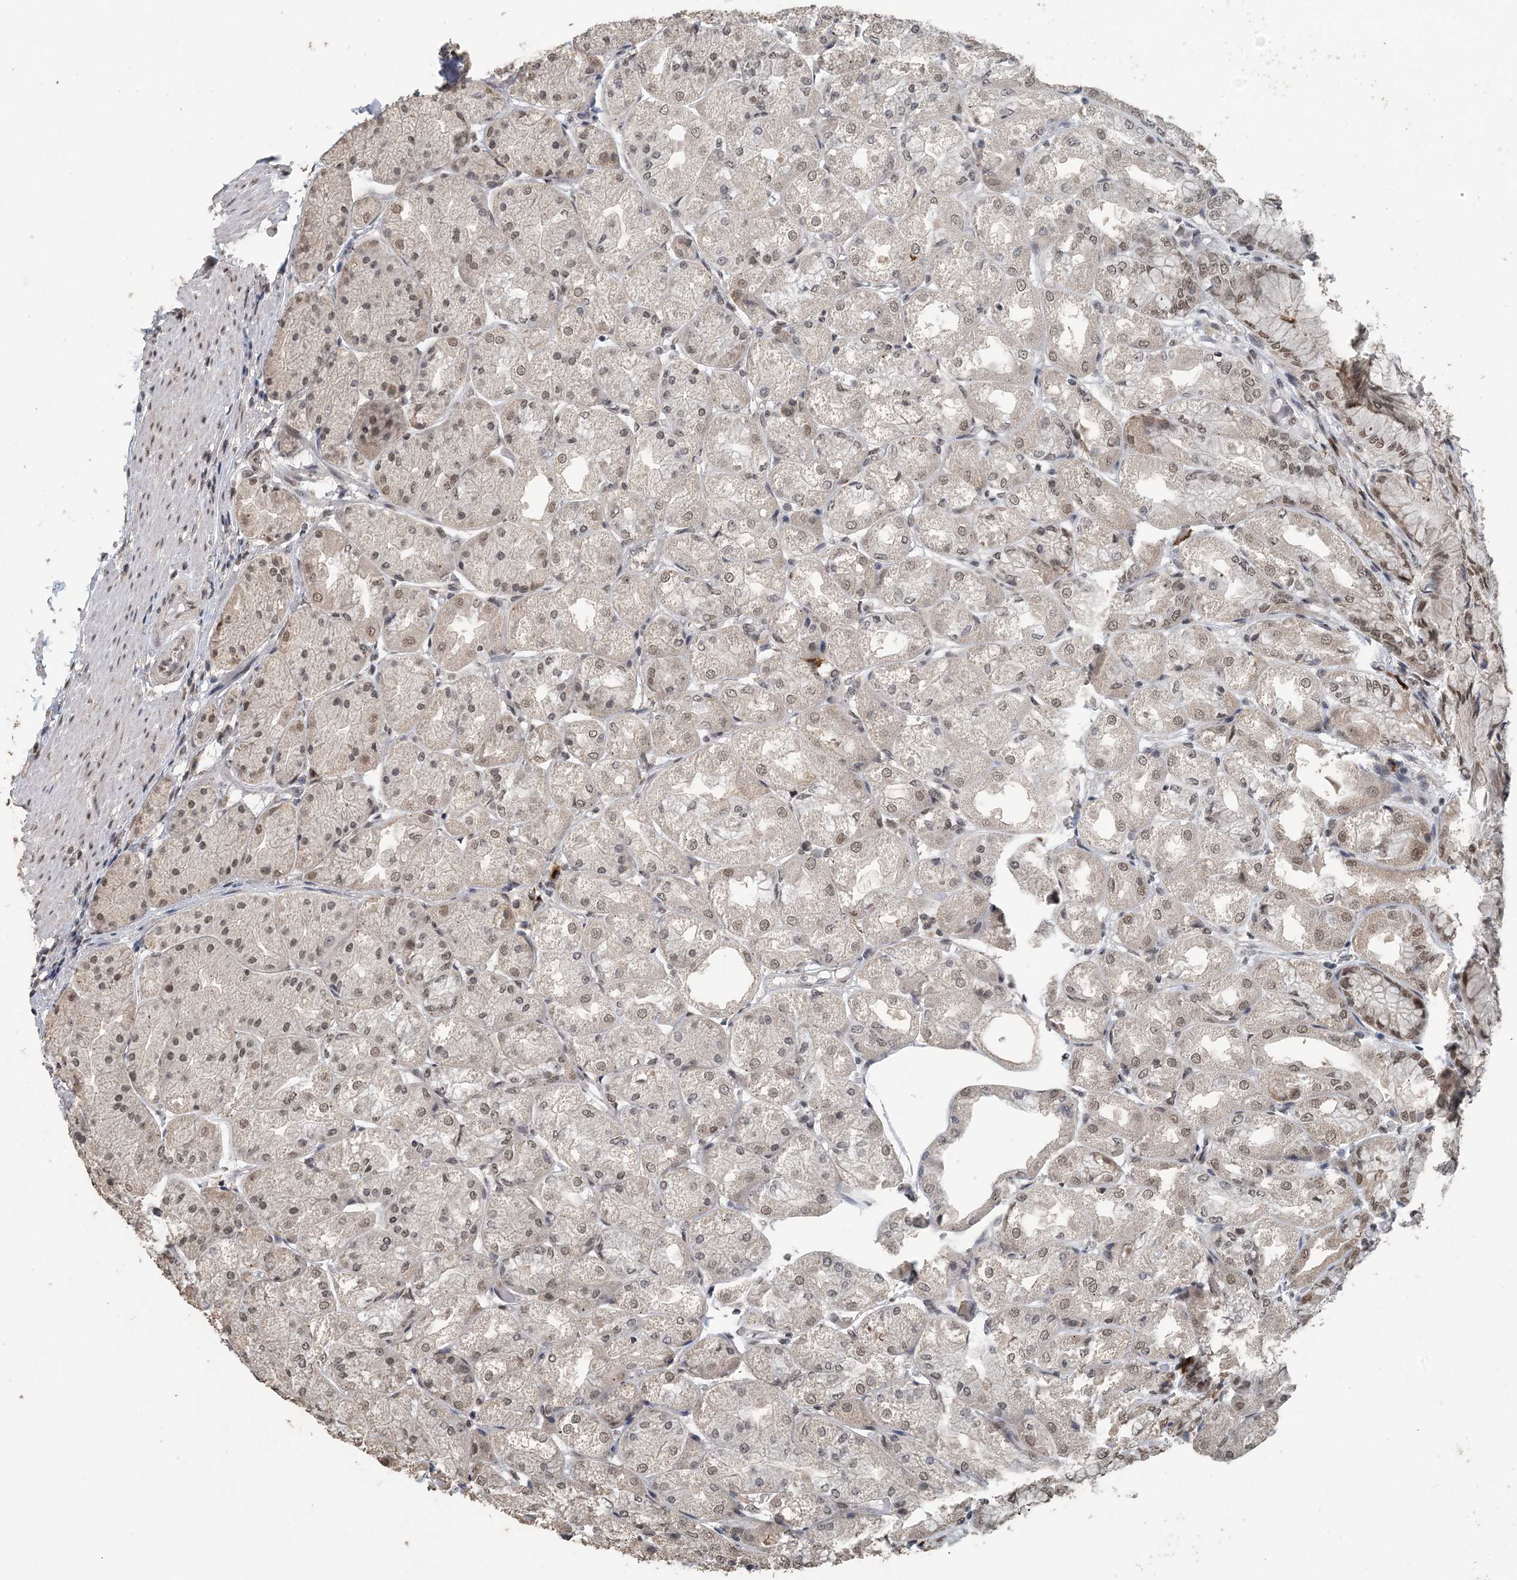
{"staining": {"intensity": "moderate", "quantity": "<25%", "location": "nuclear"}, "tissue": "stomach", "cell_type": "Glandular cells", "image_type": "normal", "snomed": [{"axis": "morphology", "description": "Normal tissue, NOS"}, {"axis": "topography", "description": "Stomach, upper"}], "caption": "Immunohistochemistry photomicrograph of benign stomach: stomach stained using immunohistochemistry shows low levels of moderate protein expression localized specifically in the nuclear of glandular cells, appearing as a nuclear brown color.", "gene": "MBD2", "patient": {"sex": "male", "age": 72}}